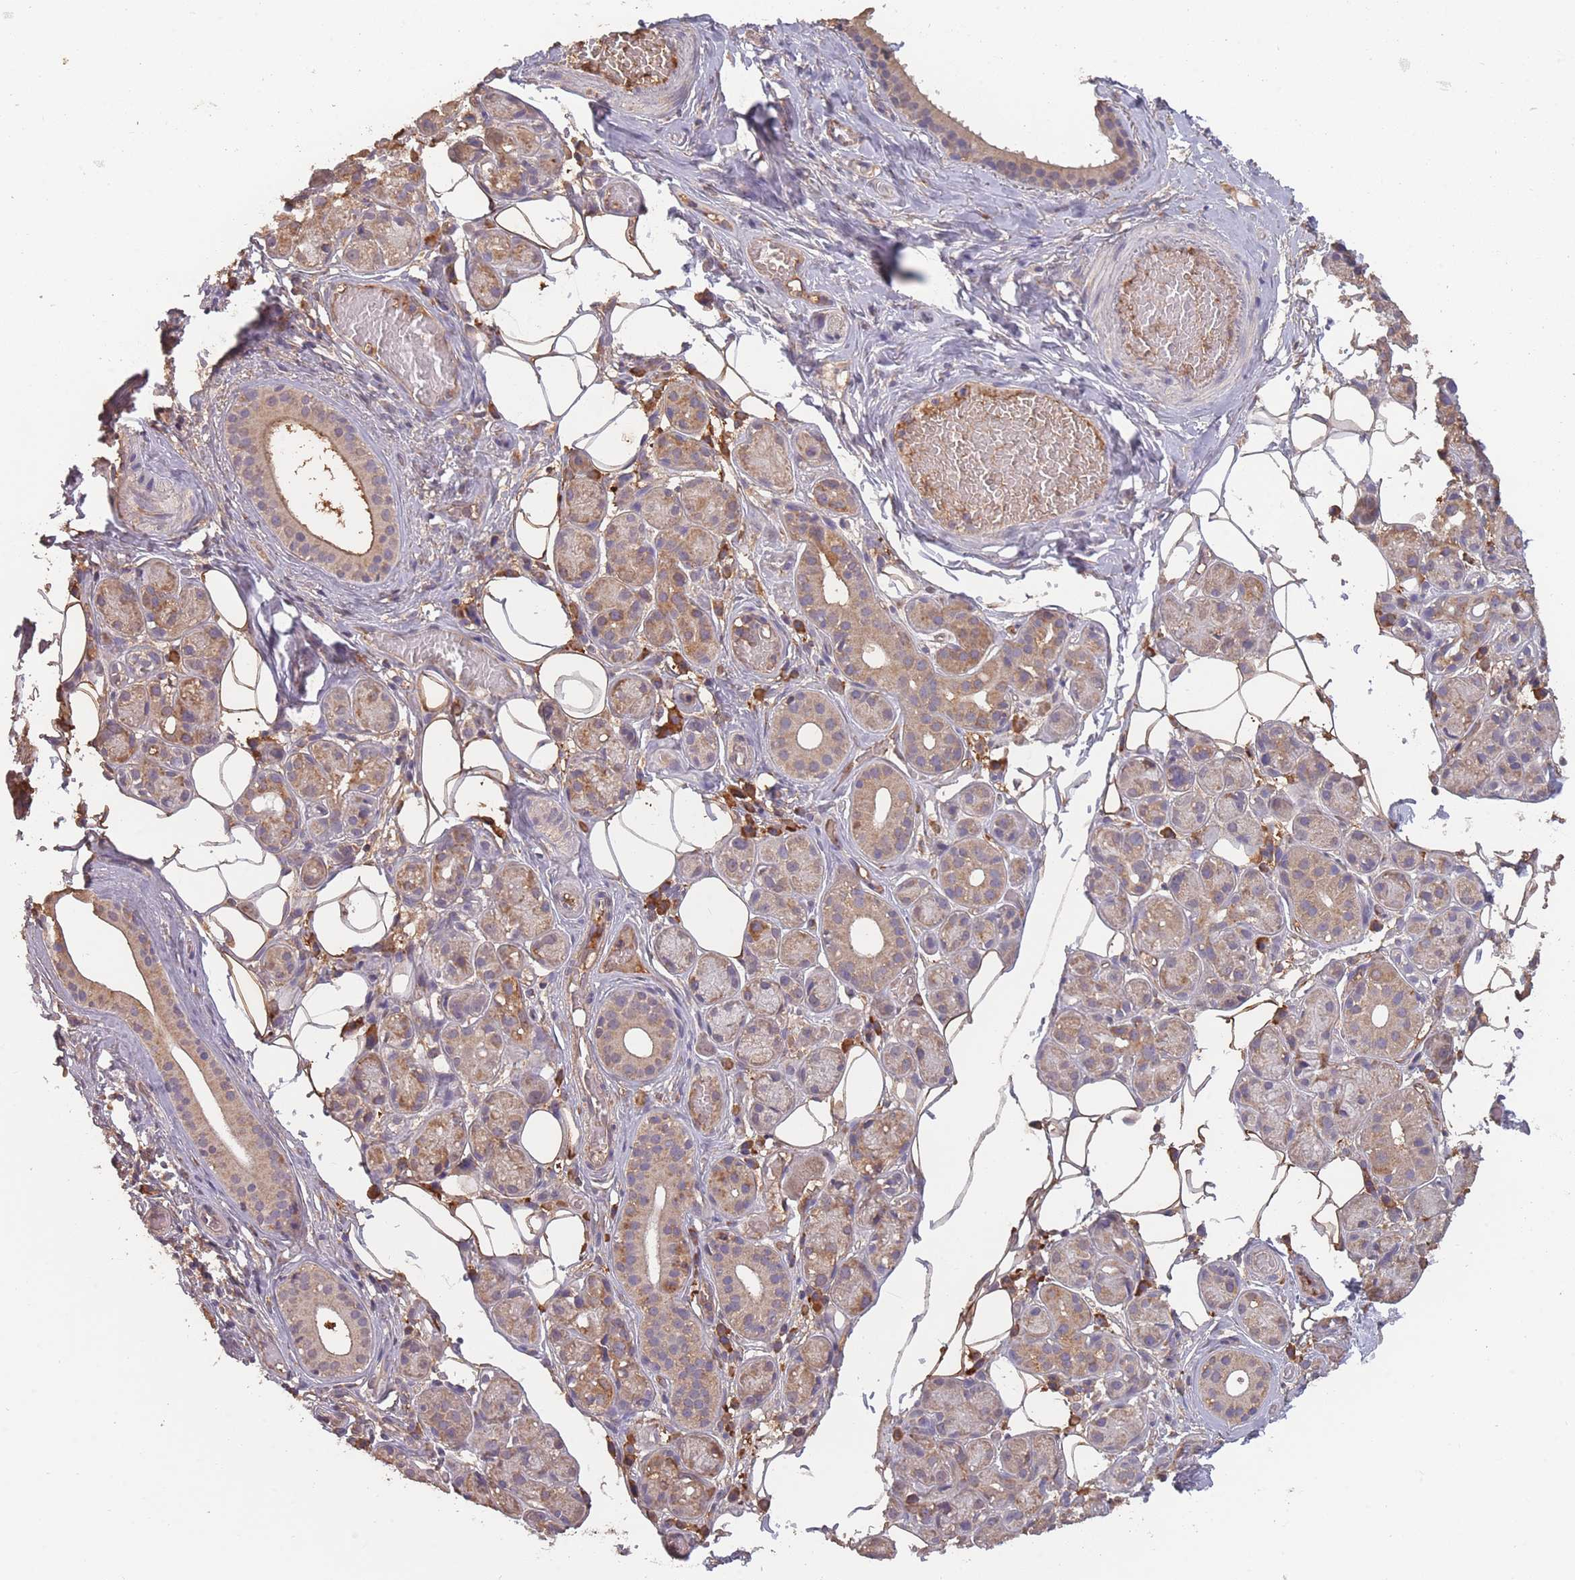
{"staining": {"intensity": "moderate", "quantity": ">75%", "location": "cytoplasmic/membranous"}, "tissue": "salivary gland", "cell_type": "Glandular cells", "image_type": "normal", "snomed": [{"axis": "morphology", "description": "Normal tissue, NOS"}, {"axis": "topography", "description": "Salivary gland"}], "caption": "An immunohistochemistry (IHC) micrograph of benign tissue is shown. Protein staining in brown labels moderate cytoplasmic/membranous positivity in salivary gland within glandular cells. Ihc stains the protein of interest in brown and the nuclei are stained blue.", "gene": "SANBR", "patient": {"sex": "male", "age": 82}}